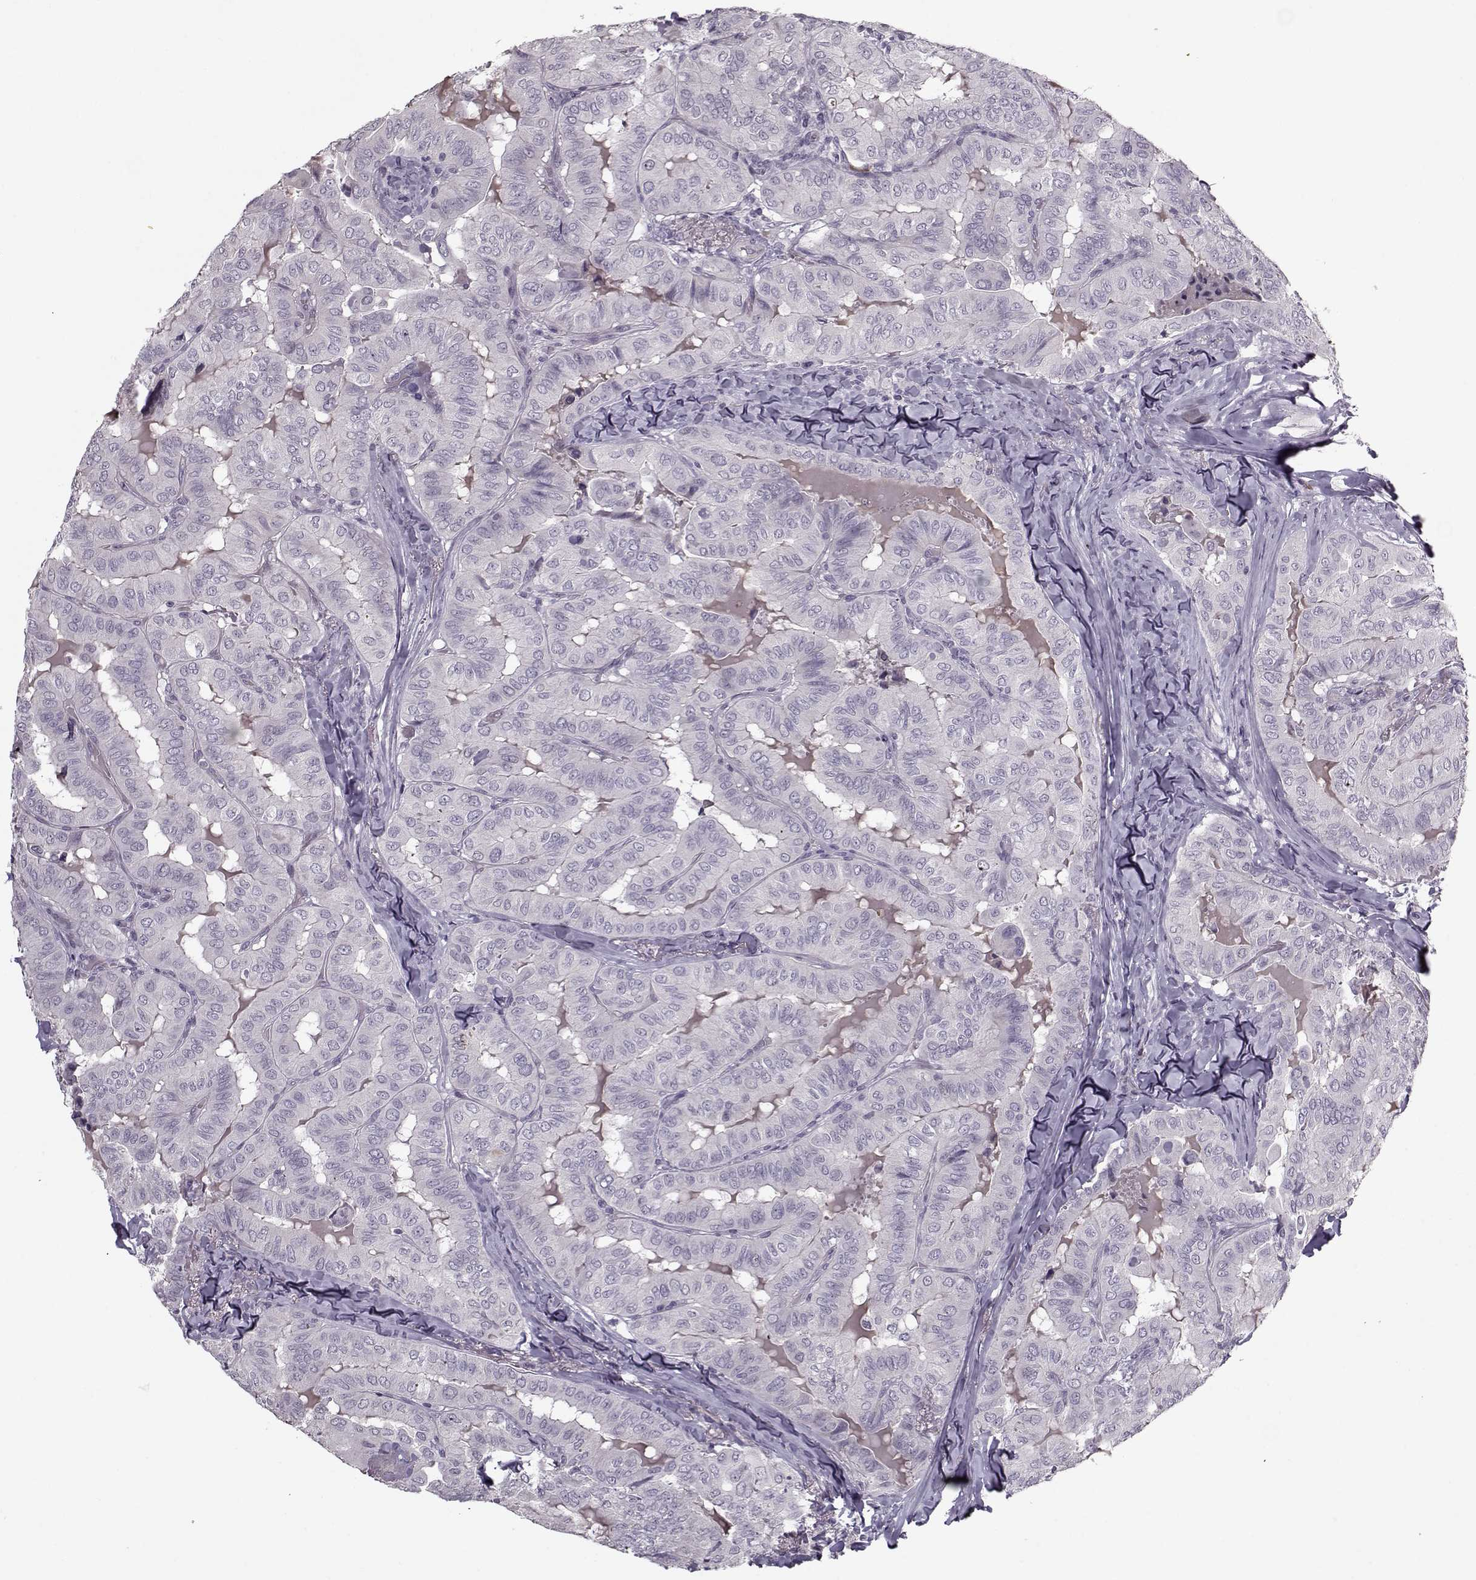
{"staining": {"intensity": "negative", "quantity": "none", "location": "none"}, "tissue": "thyroid cancer", "cell_type": "Tumor cells", "image_type": "cancer", "snomed": [{"axis": "morphology", "description": "Papillary adenocarcinoma, NOS"}, {"axis": "topography", "description": "Thyroid gland"}], "caption": "Tumor cells are negative for protein expression in human thyroid cancer (papillary adenocarcinoma).", "gene": "KRT9", "patient": {"sex": "female", "age": 68}}